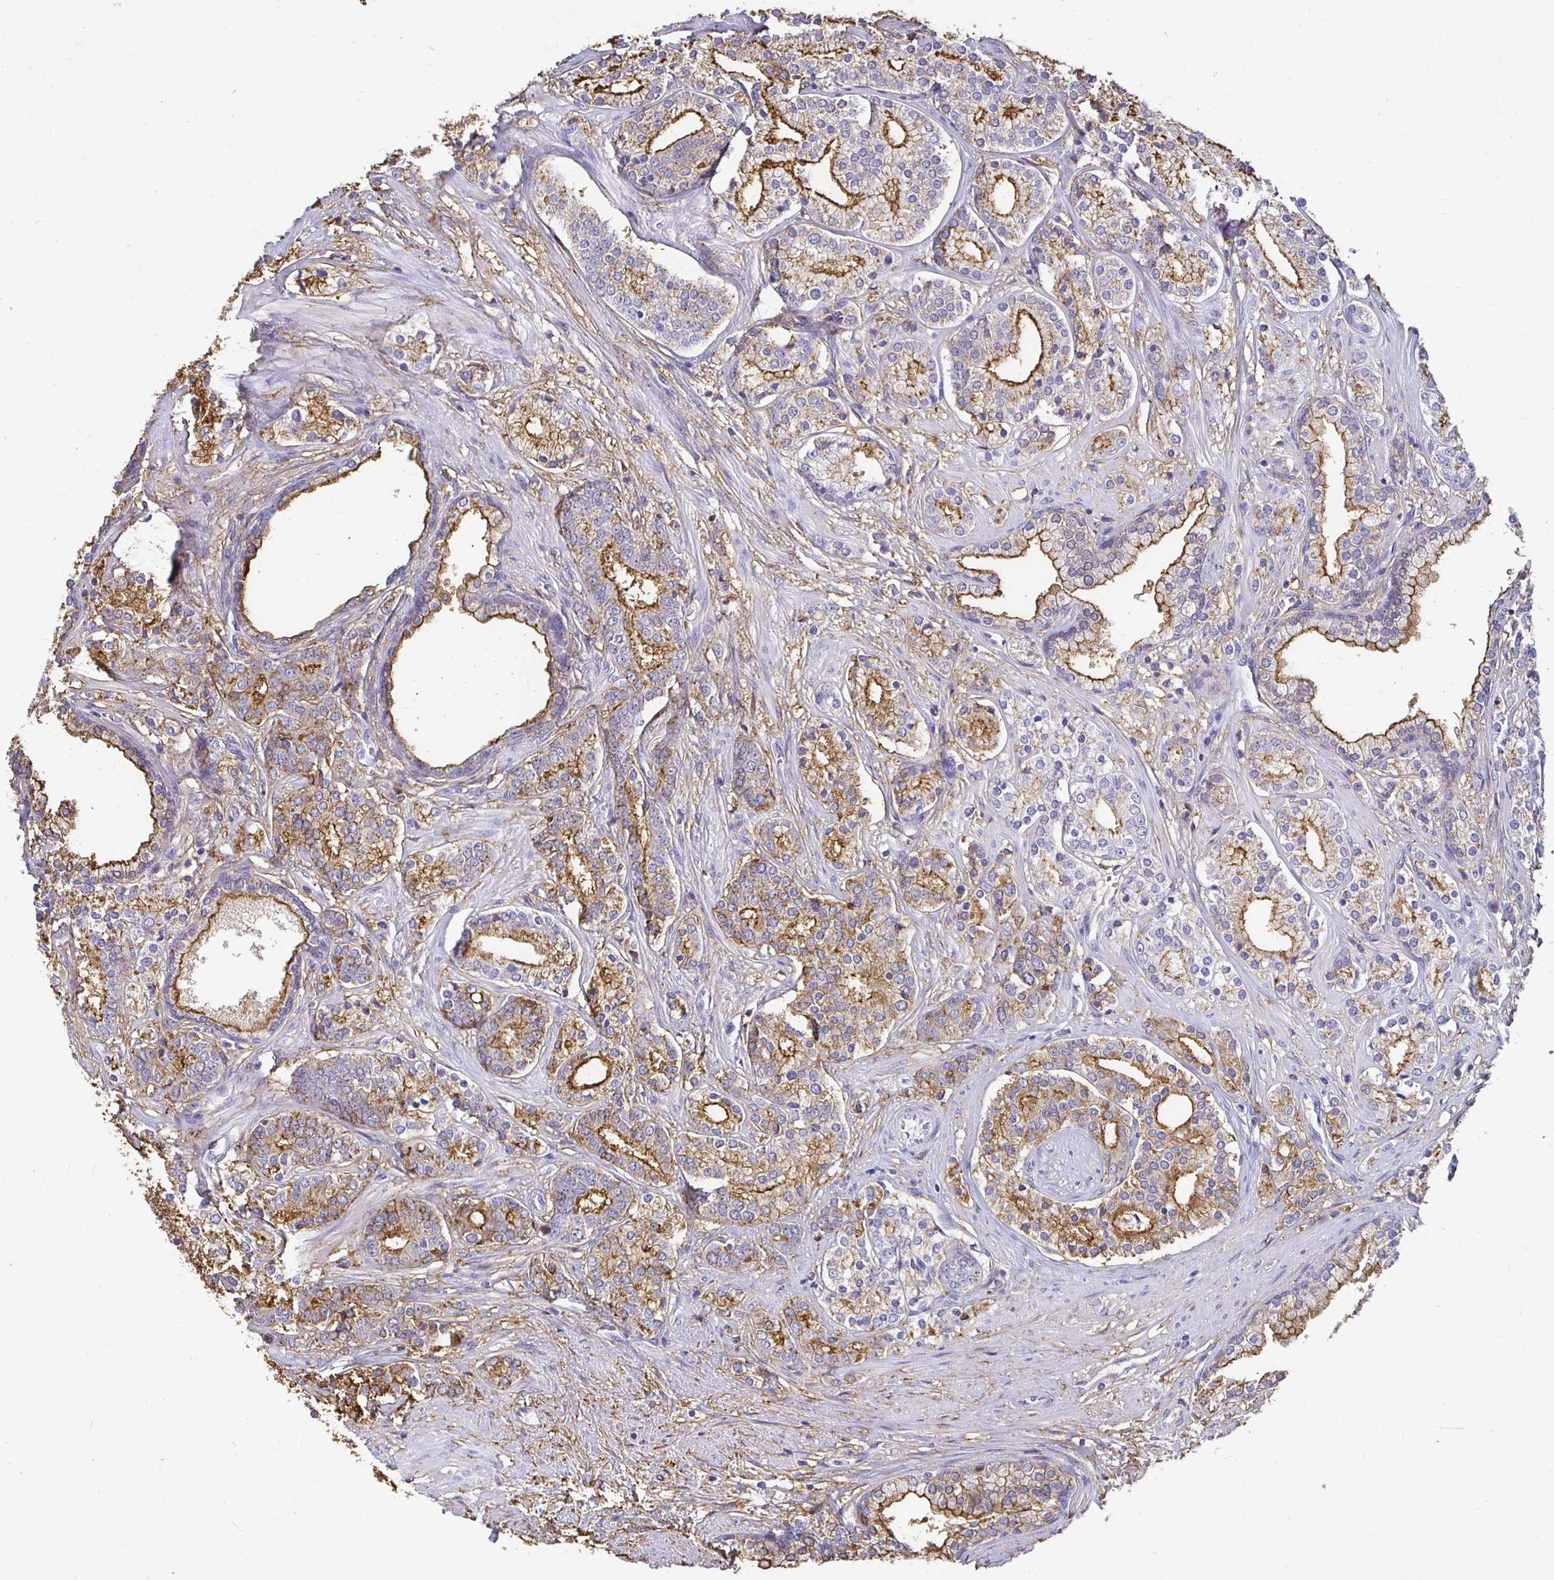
{"staining": {"intensity": "weak", "quantity": "25%-75%", "location": "cytoplasmic/membranous"}, "tissue": "prostate cancer", "cell_type": "Tumor cells", "image_type": "cancer", "snomed": [{"axis": "morphology", "description": "Adenocarcinoma, High grade"}, {"axis": "topography", "description": "Prostate"}], "caption": "An image showing weak cytoplasmic/membranous staining in approximately 25%-75% of tumor cells in high-grade adenocarcinoma (prostate), as visualized by brown immunohistochemical staining.", "gene": "TAS1R3", "patient": {"sex": "male", "age": 58}}